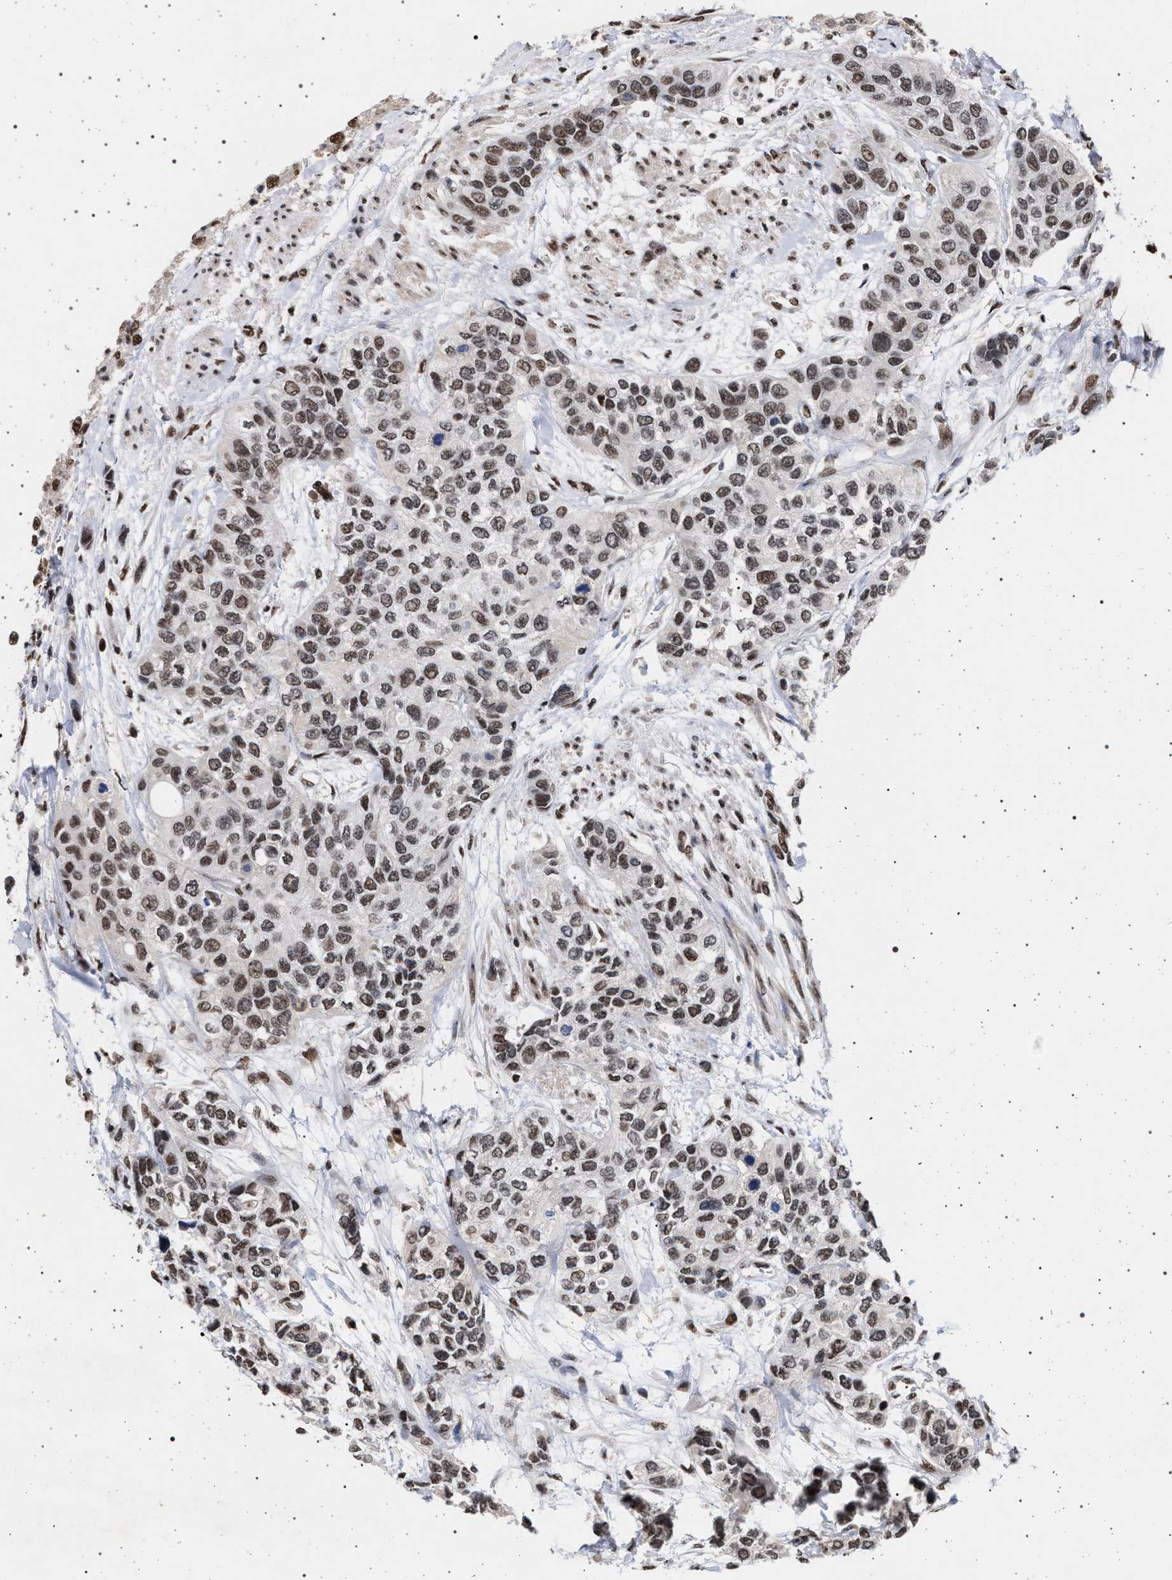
{"staining": {"intensity": "moderate", "quantity": ">75%", "location": "nuclear"}, "tissue": "urothelial cancer", "cell_type": "Tumor cells", "image_type": "cancer", "snomed": [{"axis": "morphology", "description": "Urothelial carcinoma, High grade"}, {"axis": "topography", "description": "Urinary bladder"}], "caption": "Immunohistochemical staining of human urothelial carcinoma (high-grade) shows medium levels of moderate nuclear protein staining in approximately >75% of tumor cells.", "gene": "PHF12", "patient": {"sex": "female", "age": 56}}